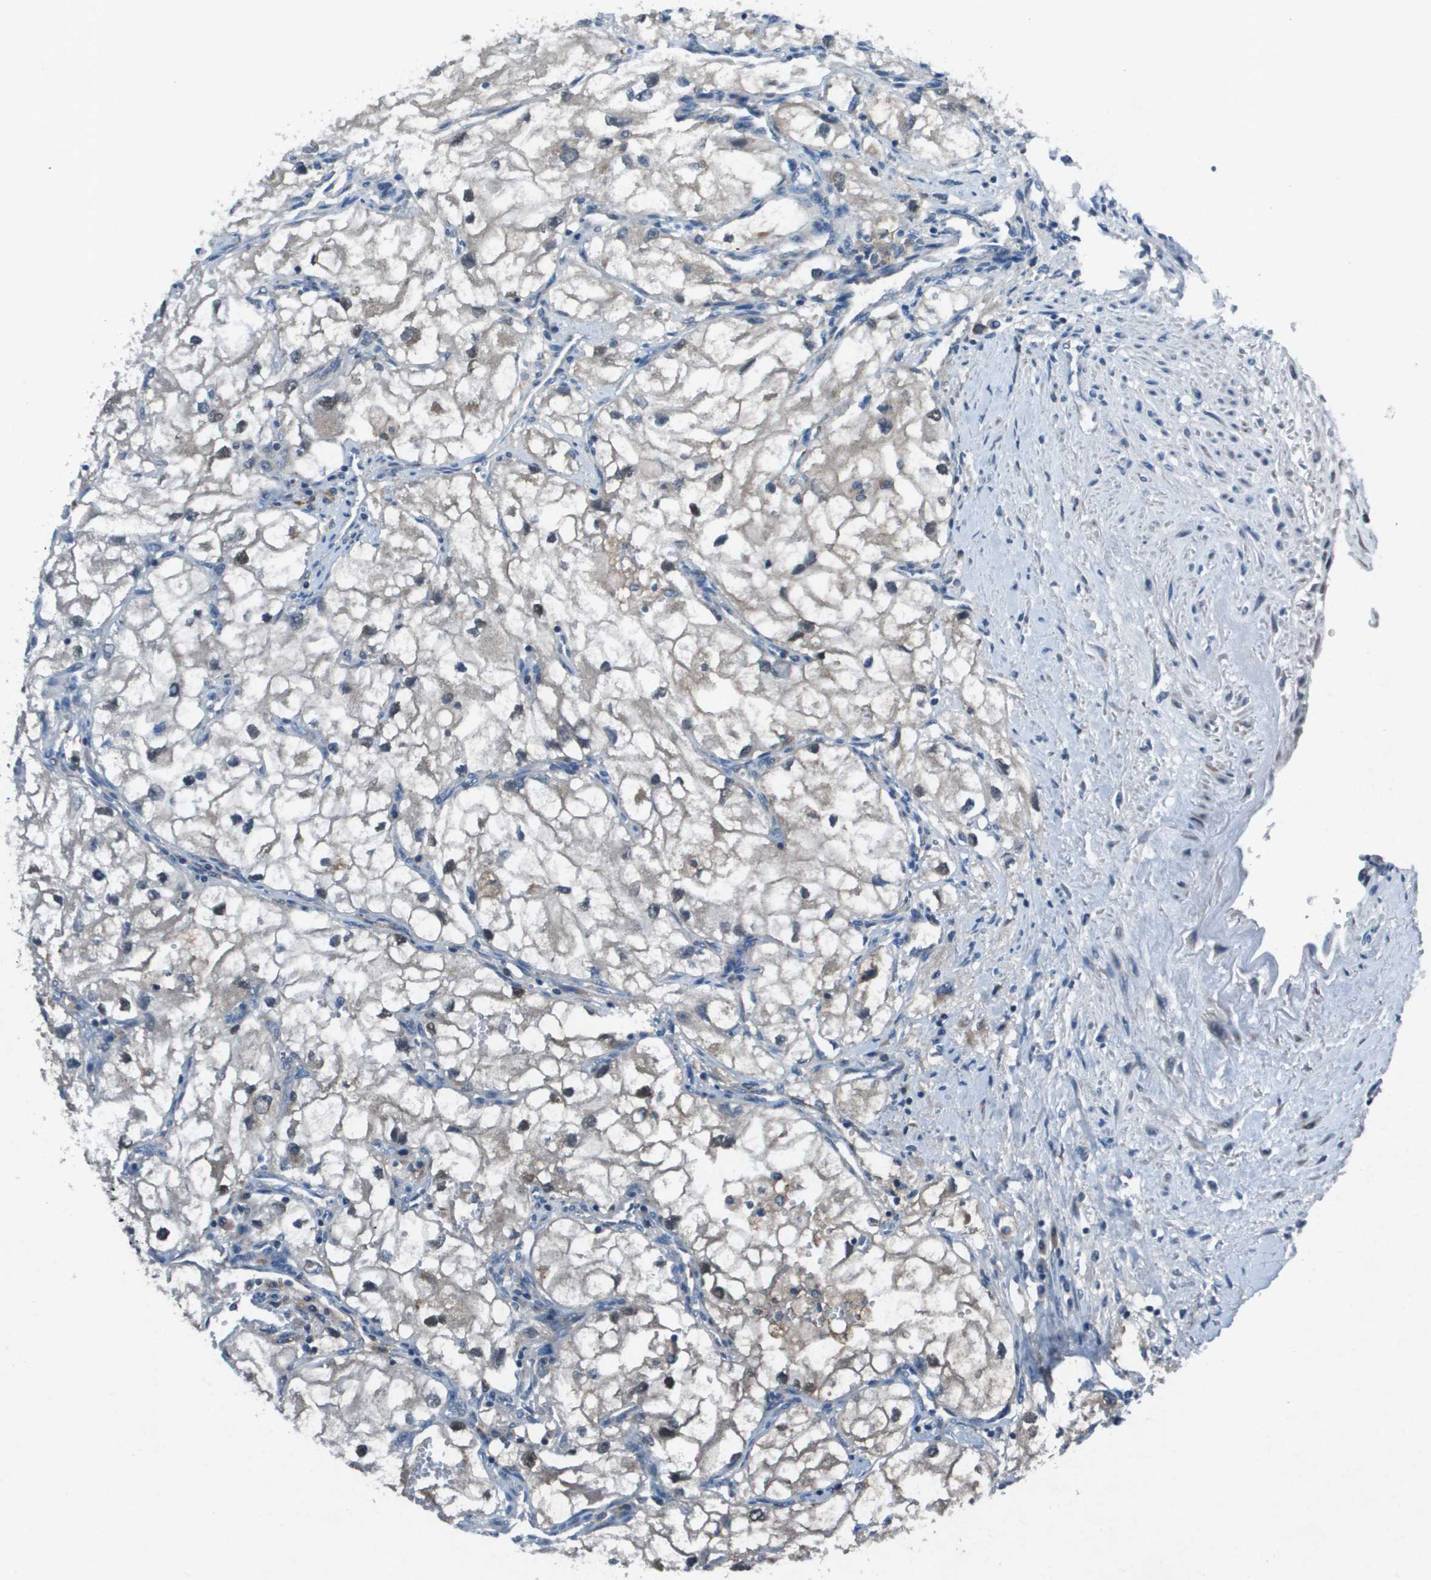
{"staining": {"intensity": "weak", "quantity": "<25%", "location": "cytoplasmic/membranous"}, "tissue": "renal cancer", "cell_type": "Tumor cells", "image_type": "cancer", "snomed": [{"axis": "morphology", "description": "Adenocarcinoma, NOS"}, {"axis": "topography", "description": "Kidney"}], "caption": "An immunohistochemistry image of adenocarcinoma (renal) is shown. There is no staining in tumor cells of adenocarcinoma (renal). (DAB (3,3'-diaminobenzidine) IHC visualized using brightfield microscopy, high magnification).", "gene": "CAMK4", "patient": {"sex": "female", "age": 70}}